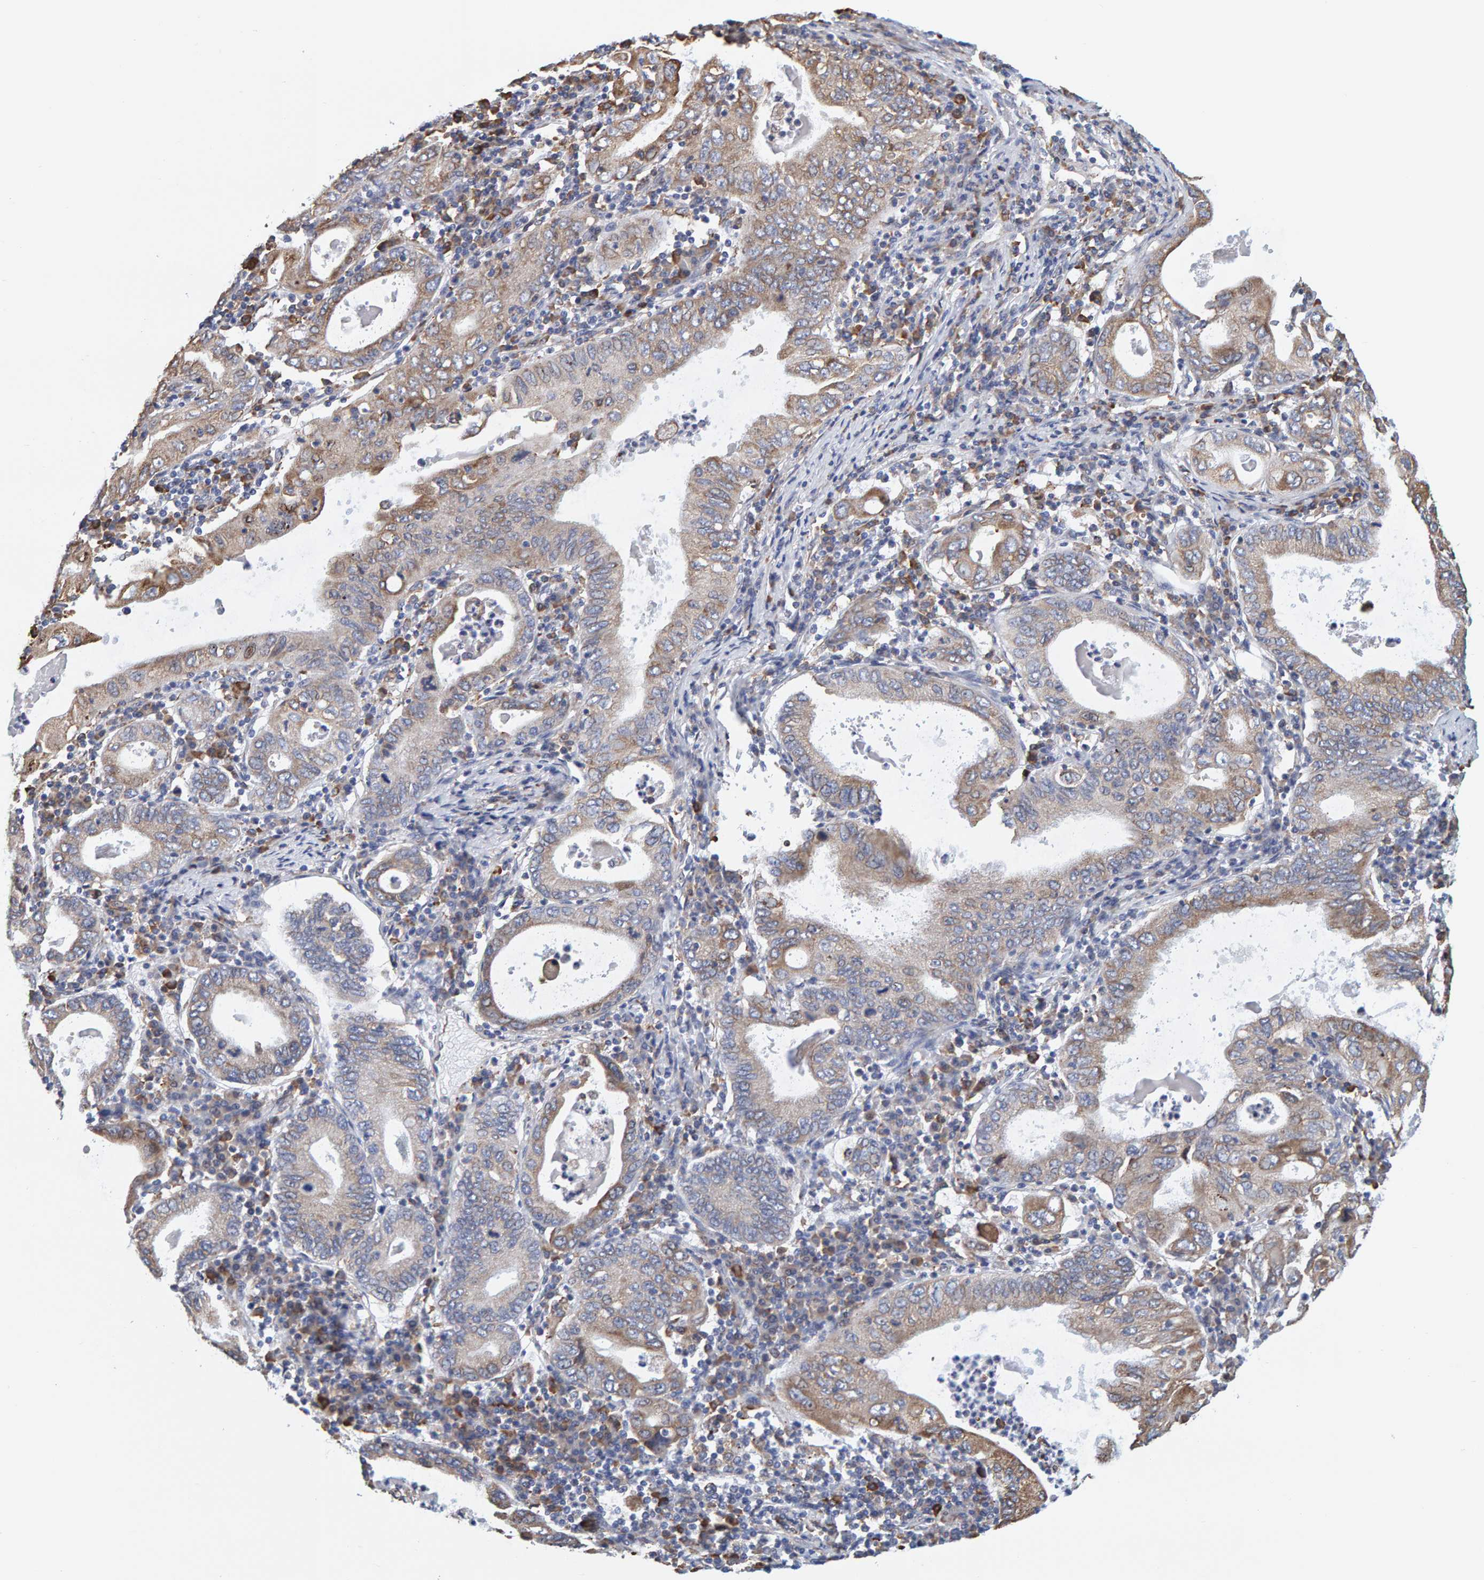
{"staining": {"intensity": "moderate", "quantity": ">75%", "location": "cytoplasmic/membranous"}, "tissue": "stomach cancer", "cell_type": "Tumor cells", "image_type": "cancer", "snomed": [{"axis": "morphology", "description": "Normal tissue, NOS"}, {"axis": "morphology", "description": "Adenocarcinoma, NOS"}, {"axis": "topography", "description": "Esophagus"}, {"axis": "topography", "description": "Stomach, upper"}, {"axis": "topography", "description": "Peripheral nerve tissue"}], "caption": "Brown immunohistochemical staining in human stomach adenocarcinoma displays moderate cytoplasmic/membranous positivity in approximately >75% of tumor cells.", "gene": "SGPL1", "patient": {"sex": "male", "age": 62}}